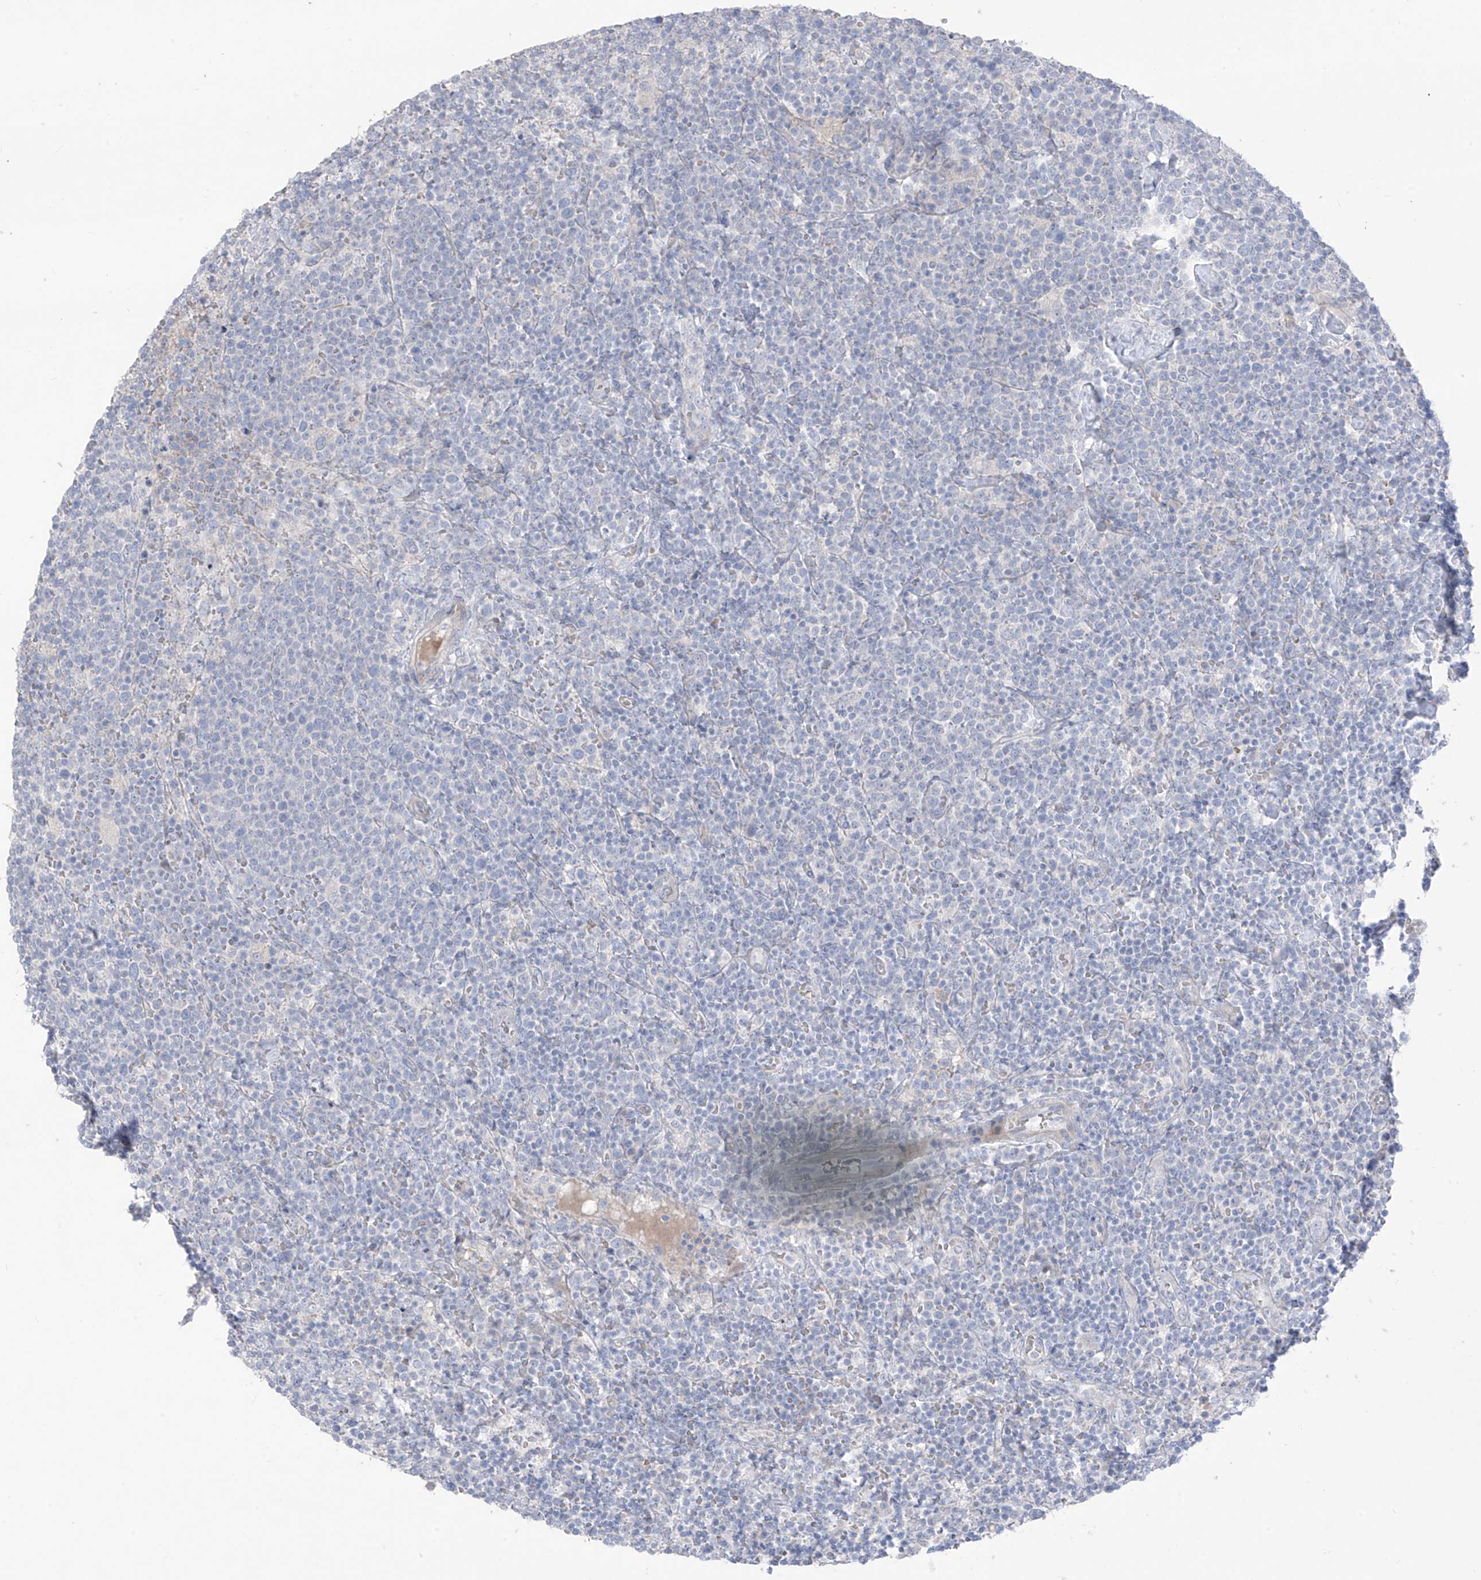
{"staining": {"intensity": "negative", "quantity": "none", "location": "none"}, "tissue": "lymphoma", "cell_type": "Tumor cells", "image_type": "cancer", "snomed": [{"axis": "morphology", "description": "Malignant lymphoma, non-Hodgkin's type, High grade"}, {"axis": "topography", "description": "Lymph node"}], "caption": "Immunohistochemistry image of human malignant lymphoma, non-Hodgkin's type (high-grade) stained for a protein (brown), which reveals no positivity in tumor cells.", "gene": "ASPRV1", "patient": {"sex": "male", "age": 61}}